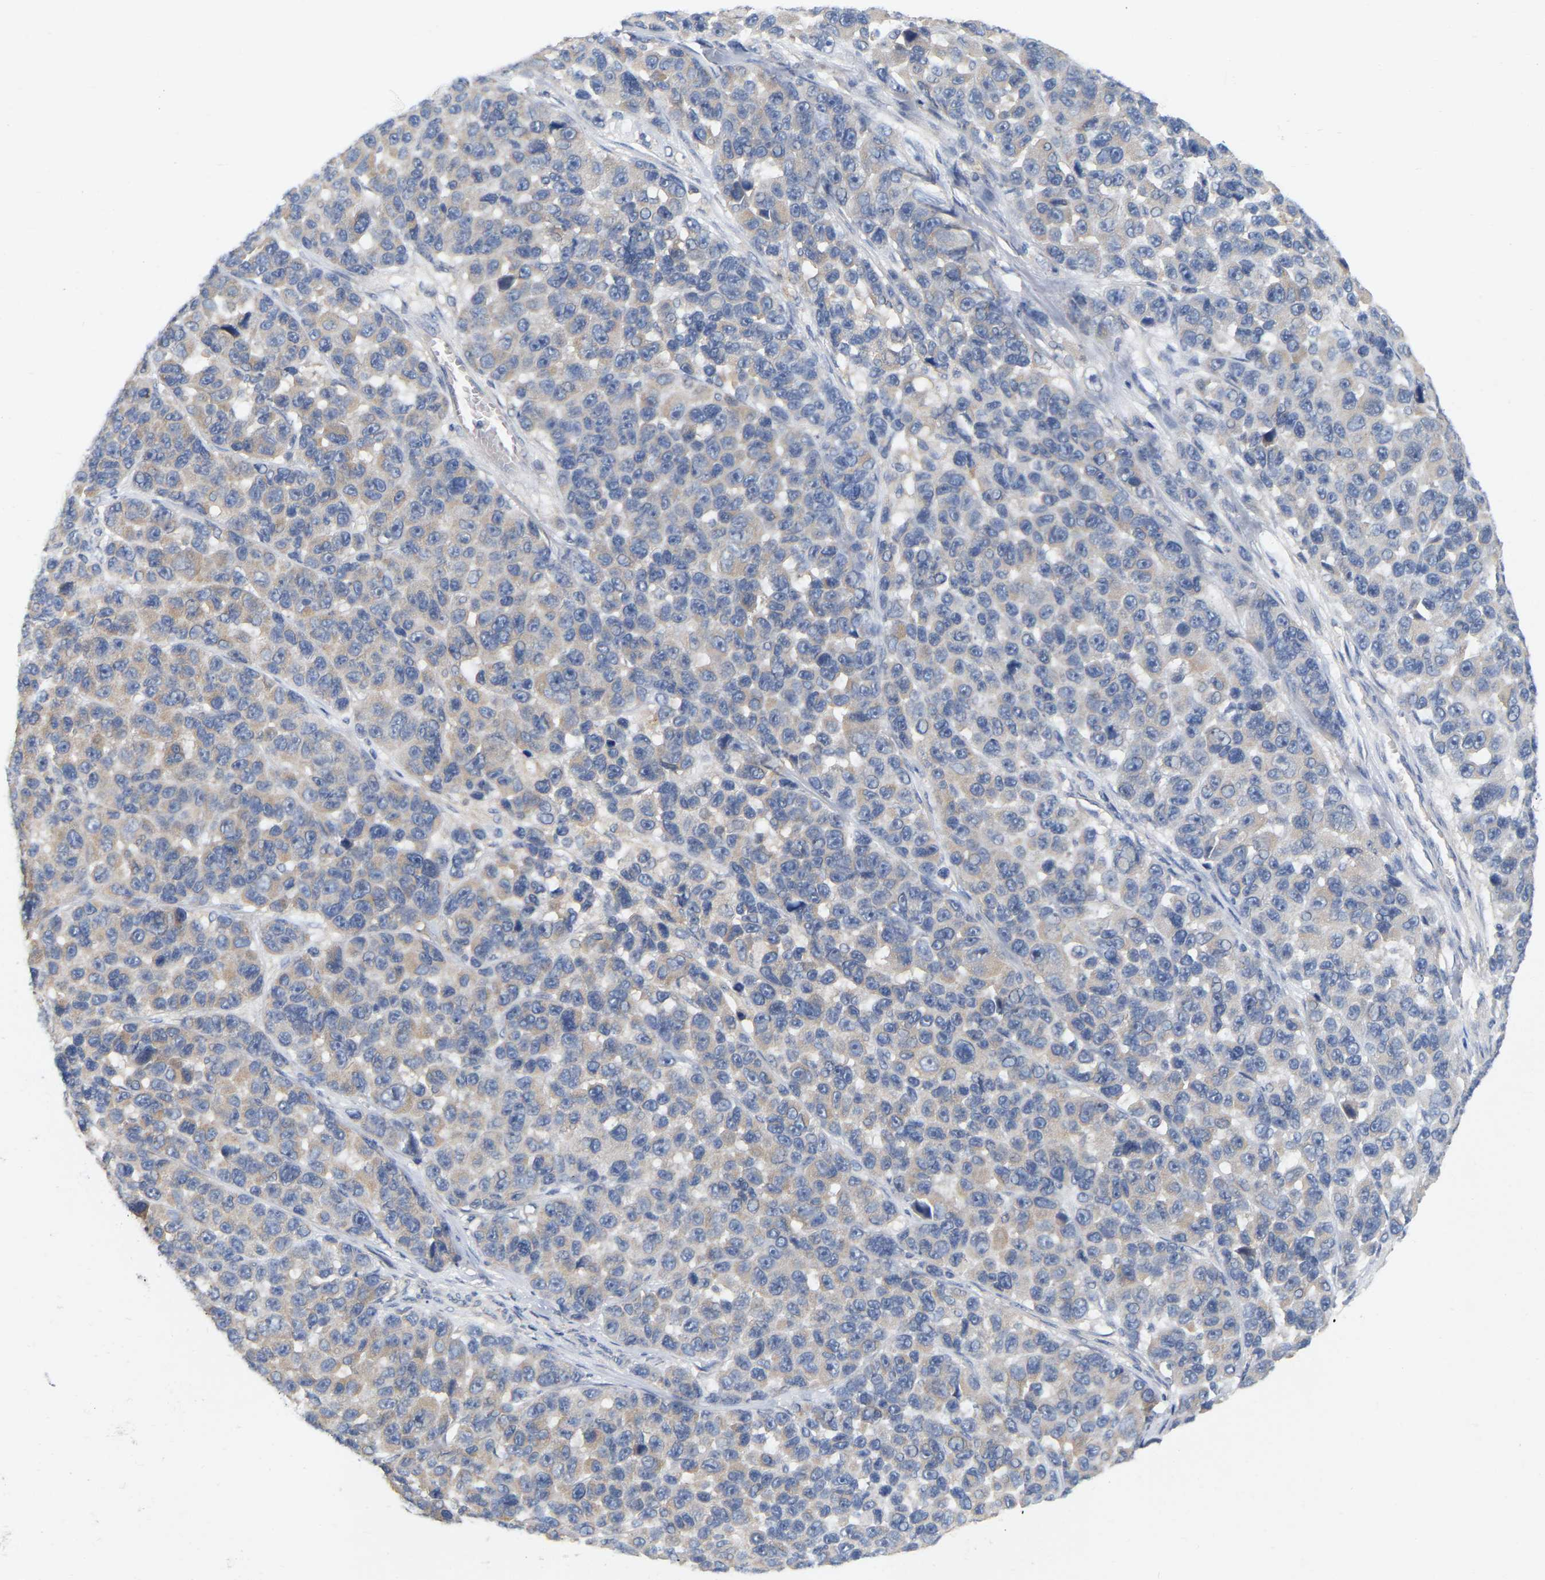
{"staining": {"intensity": "weak", "quantity": "25%-75%", "location": "cytoplasmic/membranous"}, "tissue": "melanoma", "cell_type": "Tumor cells", "image_type": "cancer", "snomed": [{"axis": "morphology", "description": "Malignant melanoma, NOS"}, {"axis": "topography", "description": "Skin"}], "caption": "Human malignant melanoma stained with a brown dye demonstrates weak cytoplasmic/membranous positive positivity in approximately 25%-75% of tumor cells.", "gene": "WIPI2", "patient": {"sex": "male", "age": 53}}